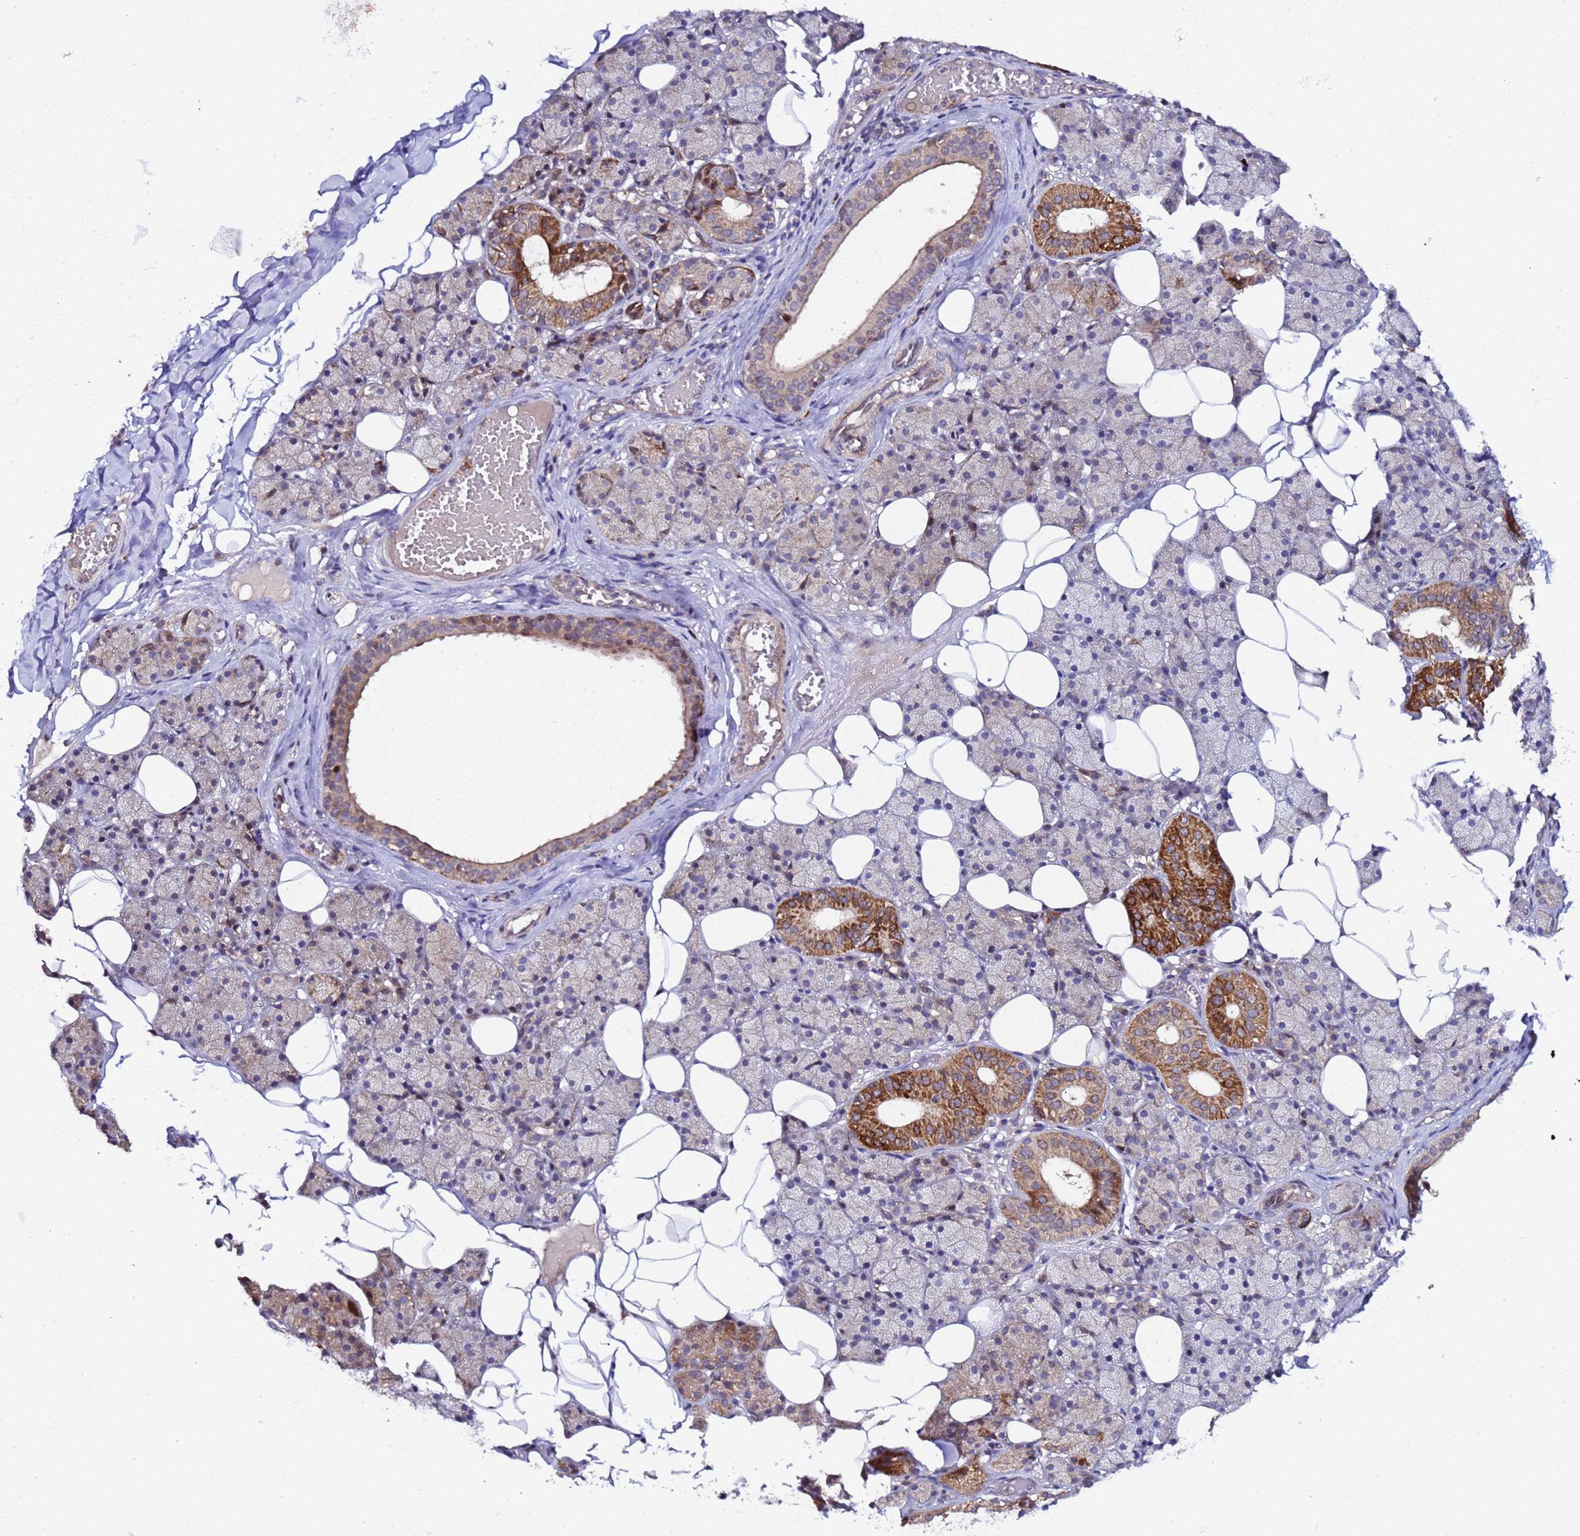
{"staining": {"intensity": "strong", "quantity": "<25%", "location": "cytoplasmic/membranous"}, "tissue": "salivary gland", "cell_type": "Glandular cells", "image_type": "normal", "snomed": [{"axis": "morphology", "description": "Normal tissue, NOS"}, {"axis": "topography", "description": "Salivary gland"}], "caption": "Immunohistochemistry (IHC) of unremarkable salivary gland reveals medium levels of strong cytoplasmic/membranous positivity in approximately <25% of glandular cells.", "gene": "PLXDC2", "patient": {"sex": "female", "age": 33}}